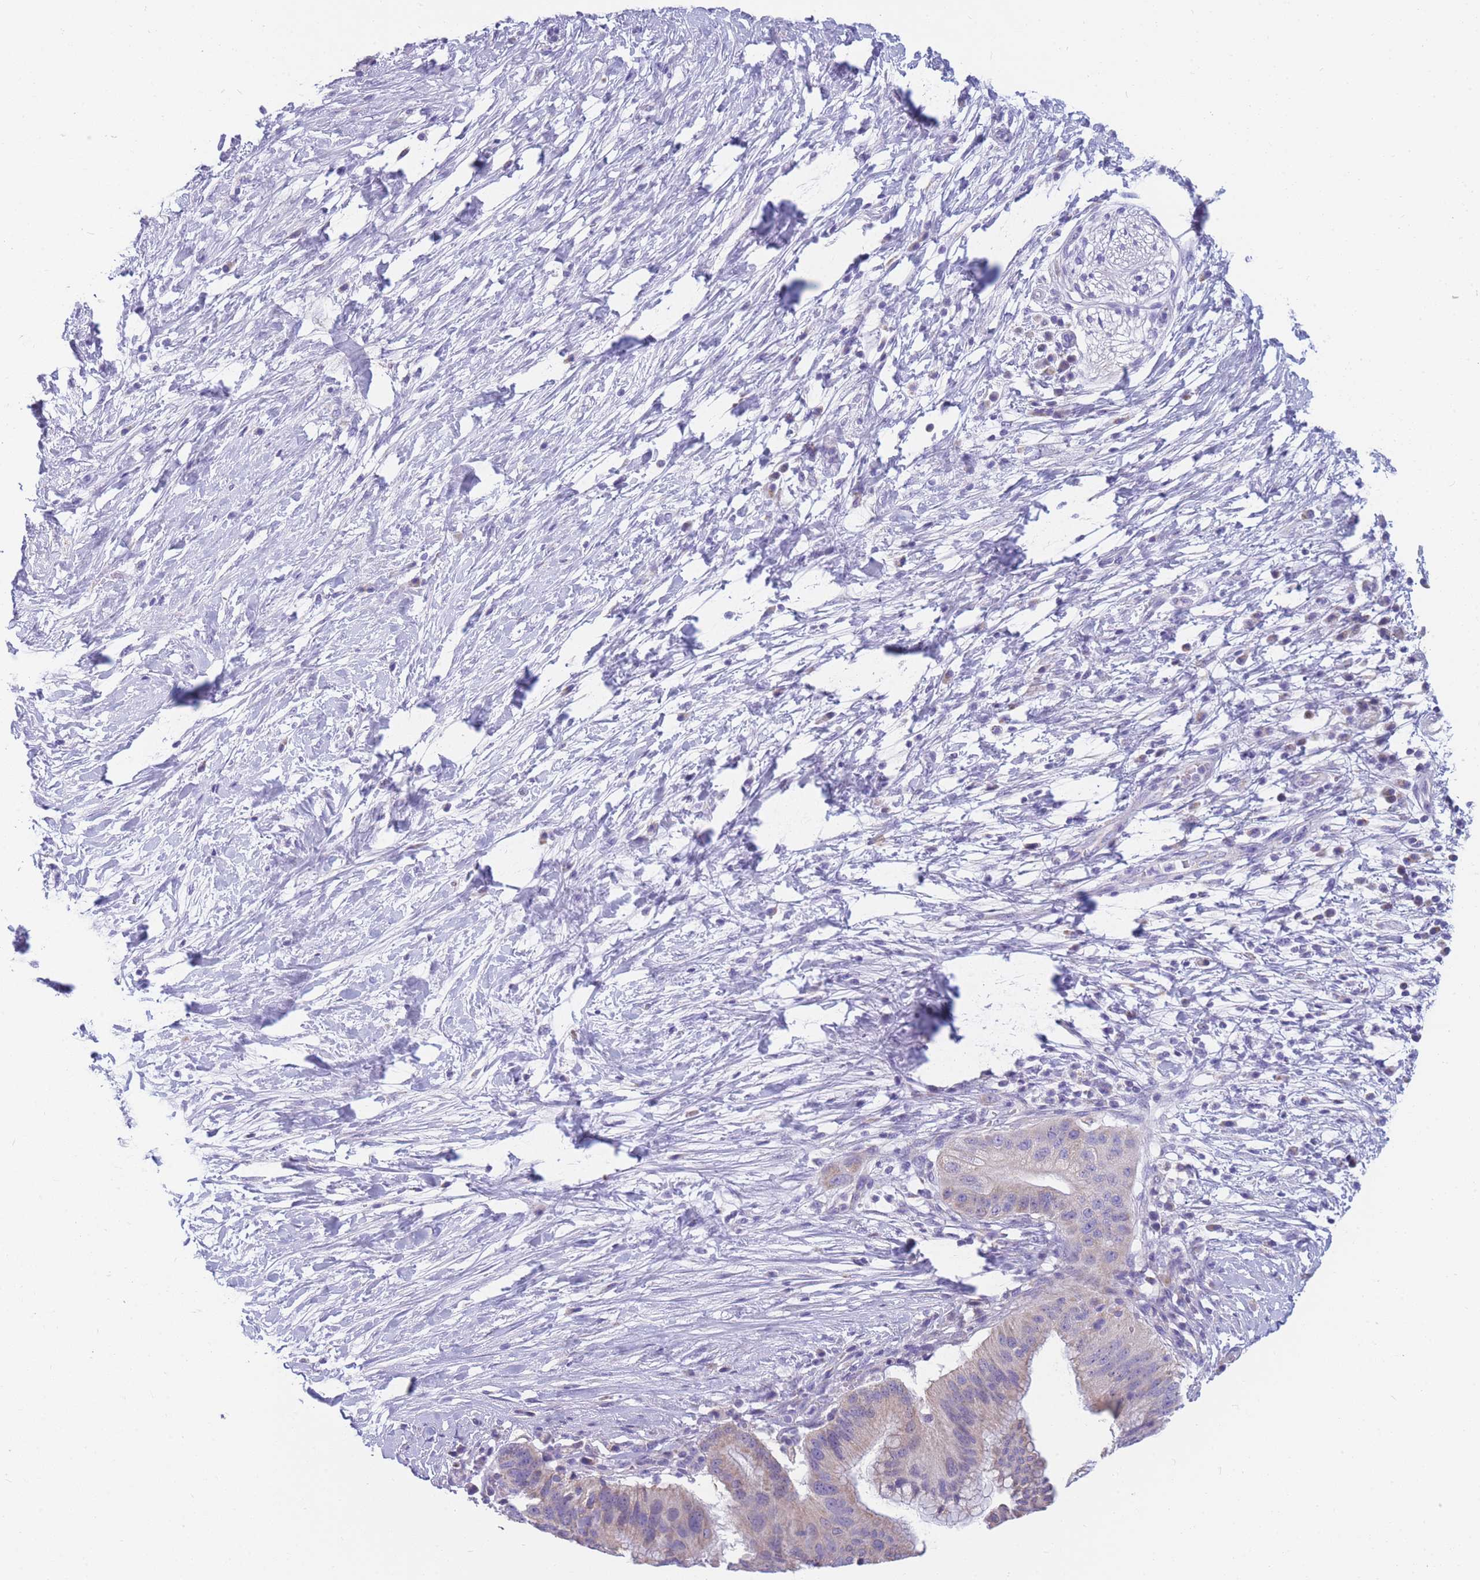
{"staining": {"intensity": "negative", "quantity": "none", "location": "none"}, "tissue": "pancreatic cancer", "cell_type": "Tumor cells", "image_type": "cancer", "snomed": [{"axis": "morphology", "description": "Adenocarcinoma, NOS"}, {"axis": "topography", "description": "Pancreas"}], "caption": "Immunohistochemistry of human pancreatic cancer demonstrates no positivity in tumor cells.", "gene": "DHRS11", "patient": {"sex": "male", "age": 68}}